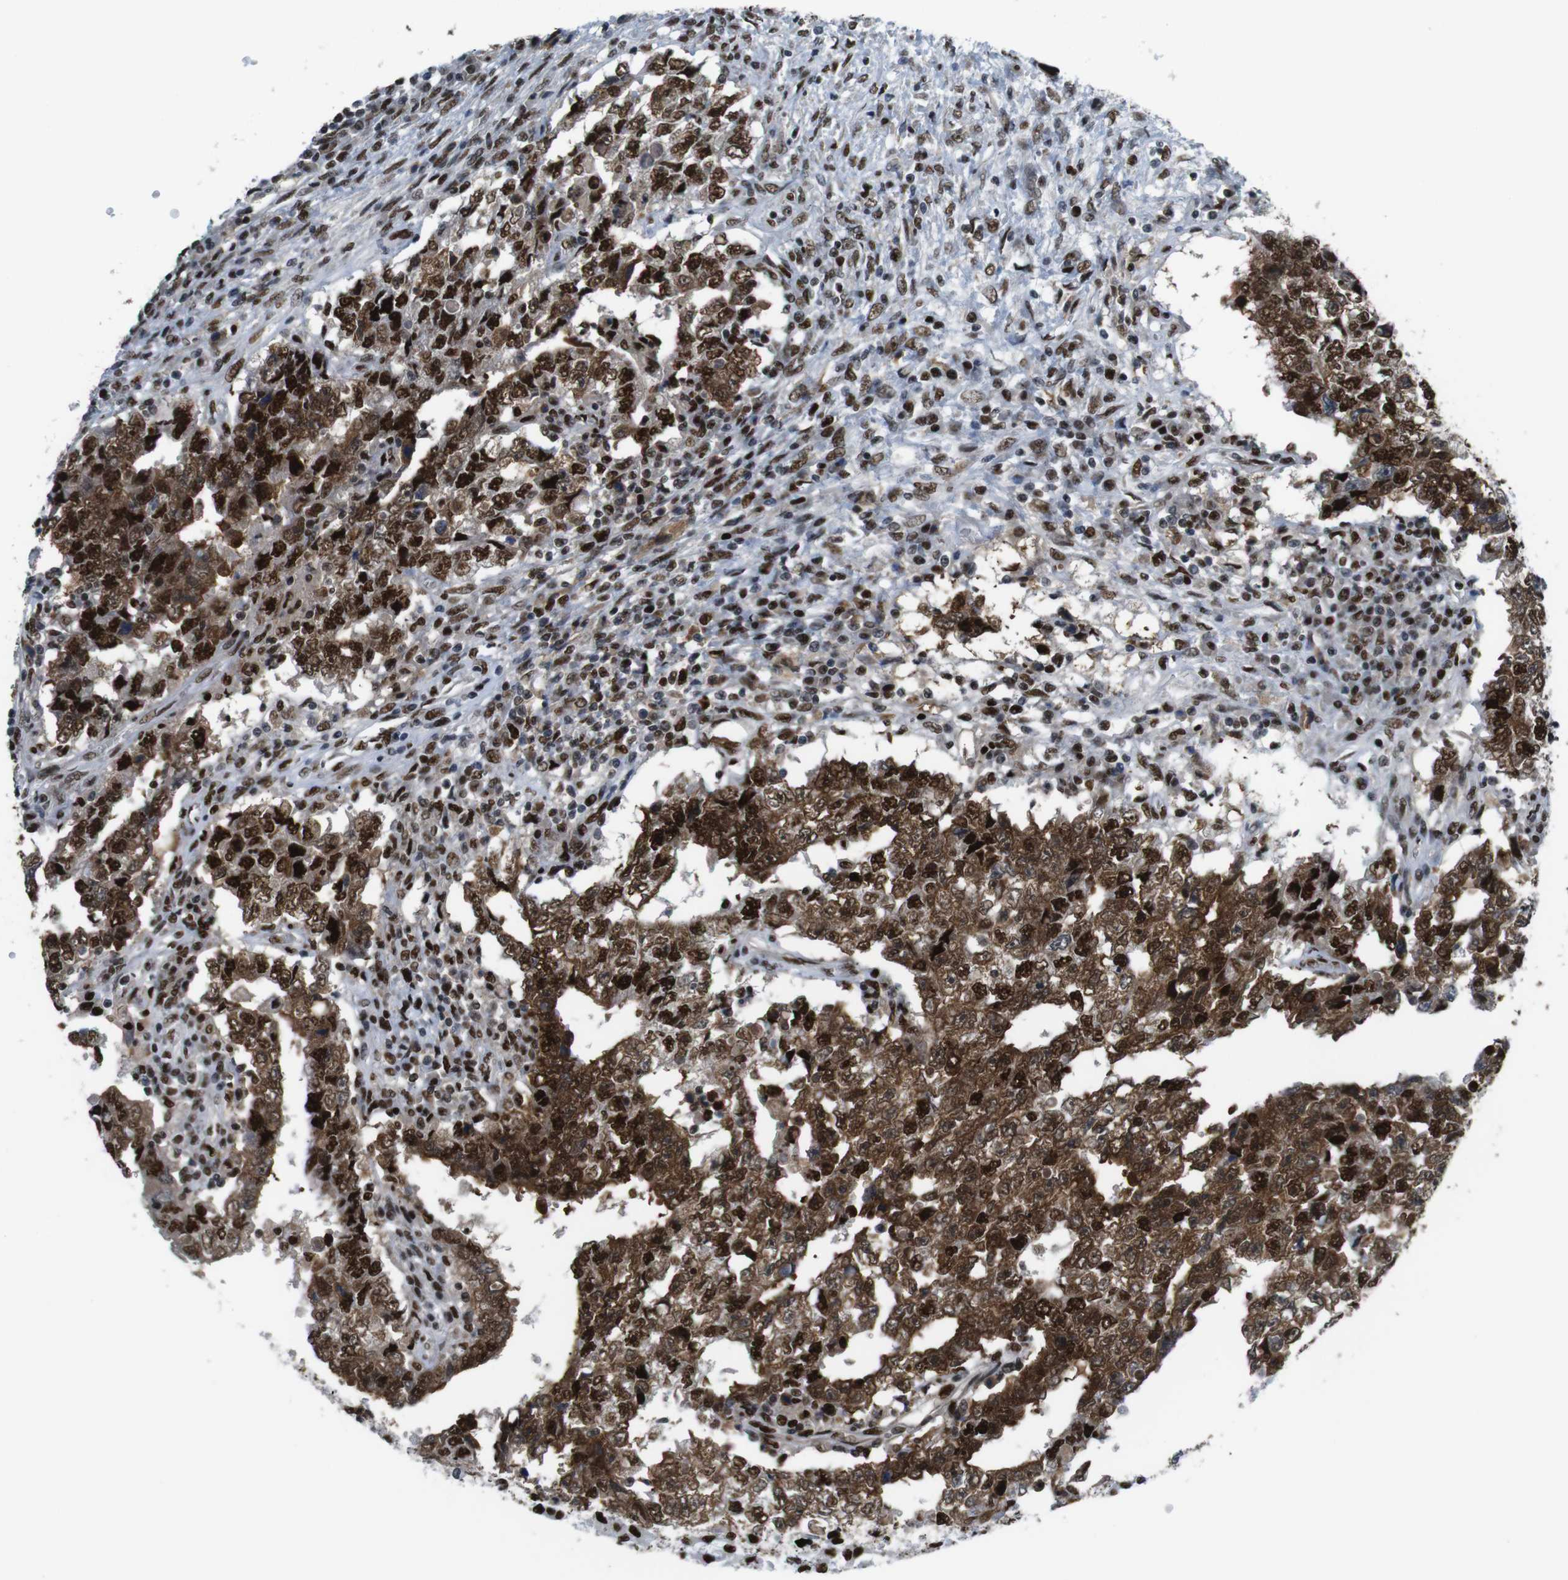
{"staining": {"intensity": "strong", "quantity": ">75%", "location": "cytoplasmic/membranous,nuclear"}, "tissue": "testis cancer", "cell_type": "Tumor cells", "image_type": "cancer", "snomed": [{"axis": "morphology", "description": "Carcinoma, Embryonal, NOS"}, {"axis": "topography", "description": "Testis"}], "caption": "Tumor cells show strong cytoplasmic/membranous and nuclear staining in about >75% of cells in testis embryonal carcinoma. (Stains: DAB in brown, nuclei in blue, Microscopy: brightfield microscopy at high magnification).", "gene": "PSME3", "patient": {"sex": "male", "age": 26}}